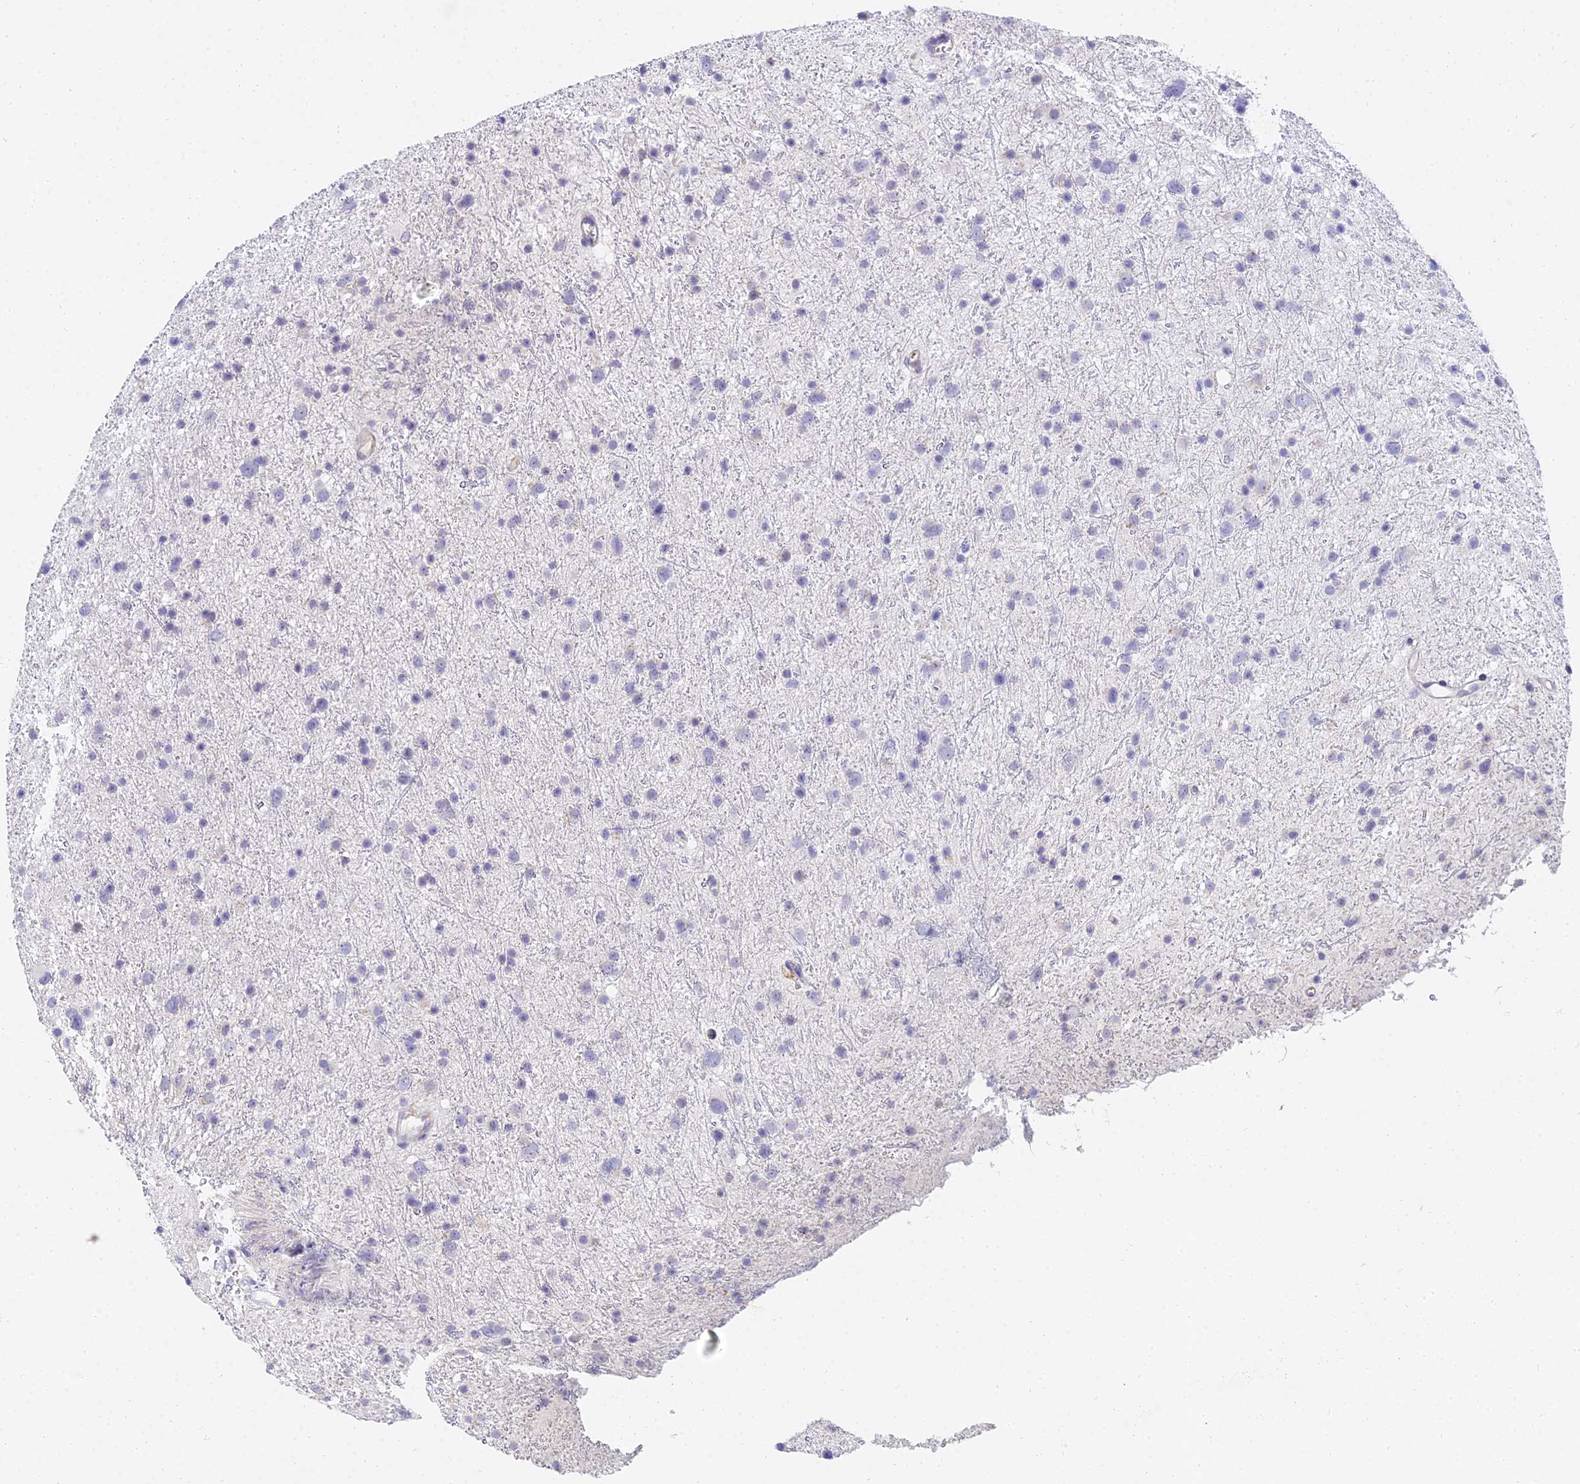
{"staining": {"intensity": "negative", "quantity": "none", "location": "none"}, "tissue": "glioma", "cell_type": "Tumor cells", "image_type": "cancer", "snomed": [{"axis": "morphology", "description": "Glioma, malignant, Low grade"}, {"axis": "topography", "description": "Cerebral cortex"}], "caption": "A high-resolution micrograph shows immunohistochemistry (IHC) staining of glioma, which reveals no significant positivity in tumor cells. (DAB (3,3'-diaminobenzidine) IHC visualized using brightfield microscopy, high magnification).", "gene": "VWC2L", "patient": {"sex": "female", "age": 39}}